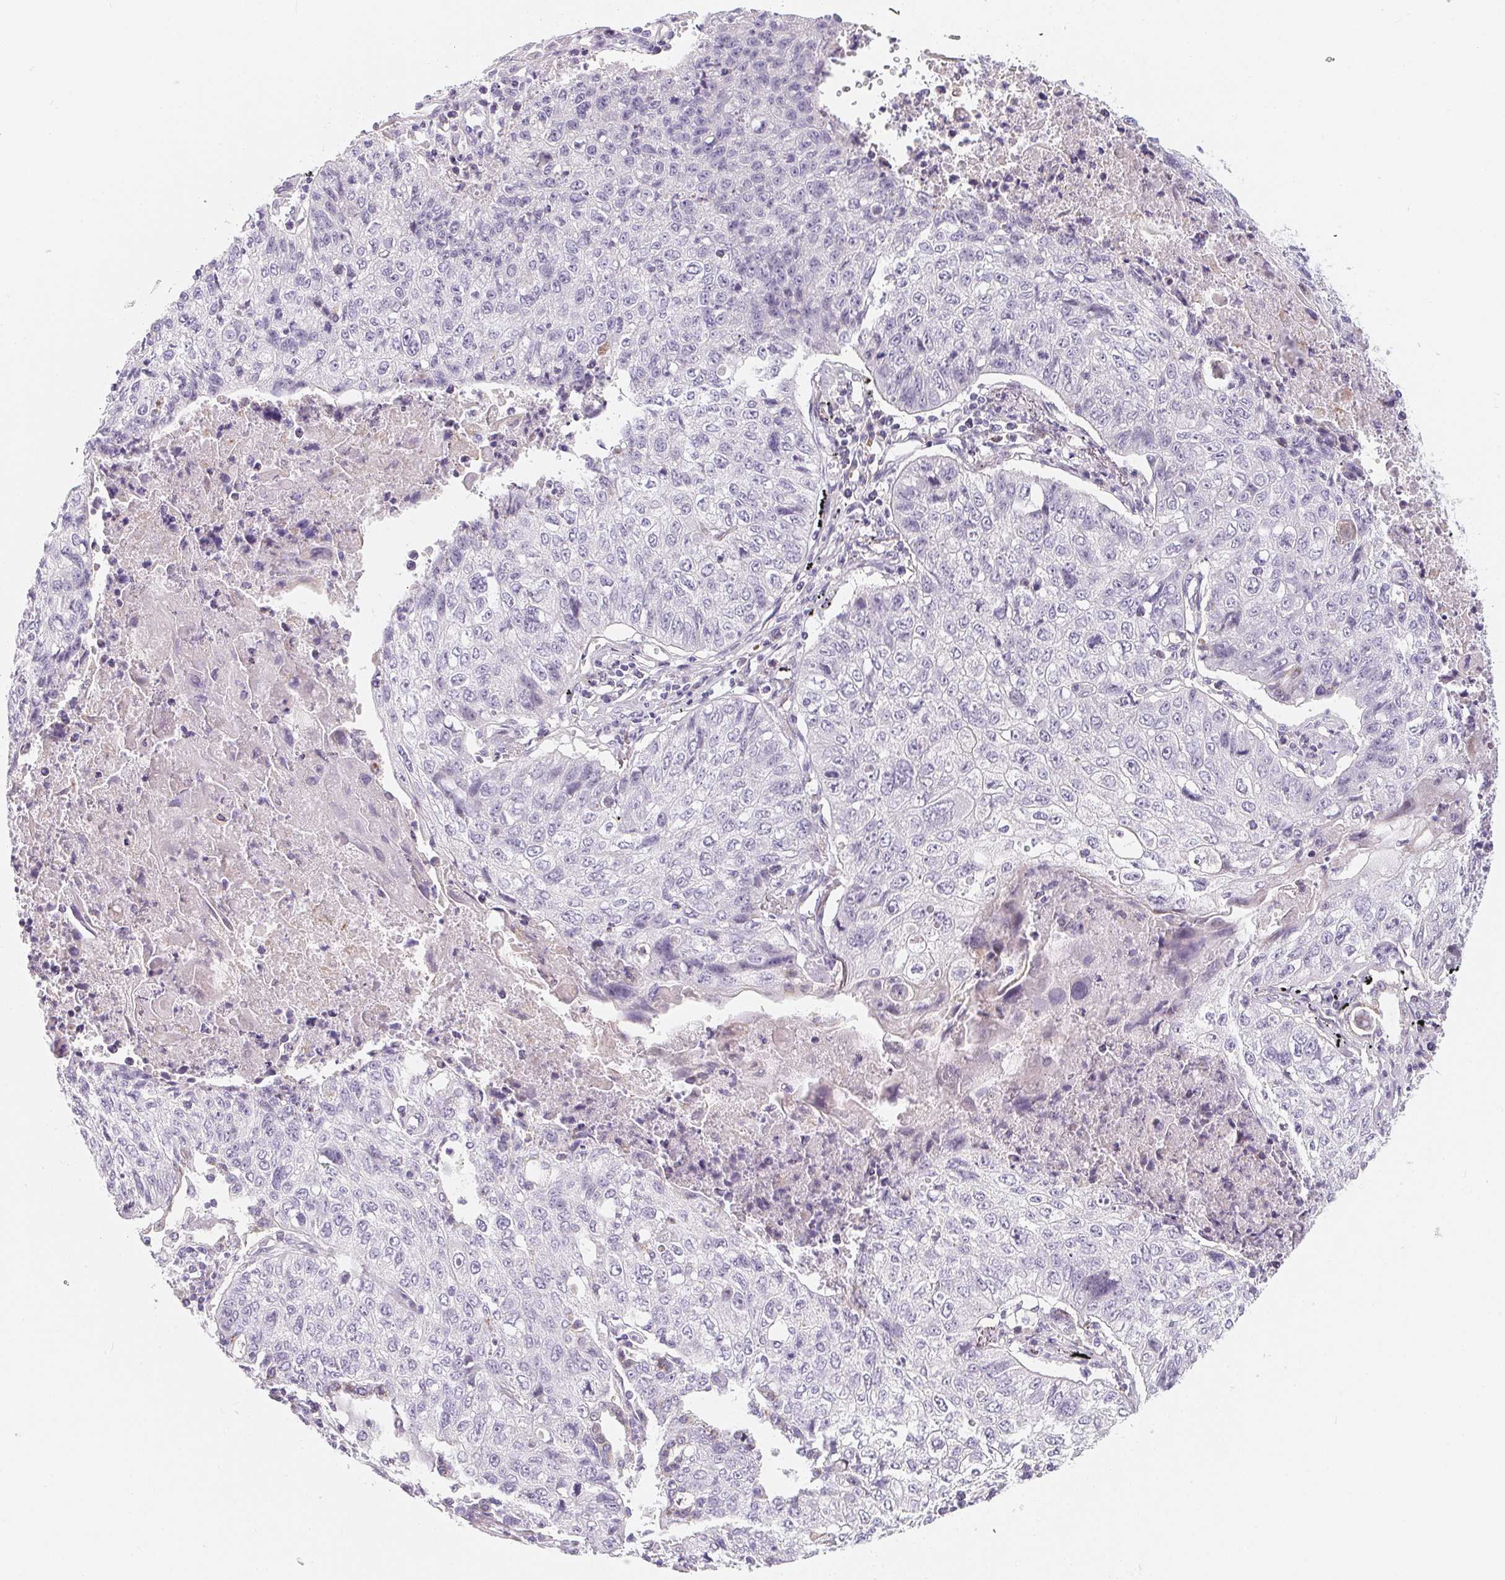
{"staining": {"intensity": "negative", "quantity": "none", "location": "none"}, "tissue": "lung cancer", "cell_type": "Tumor cells", "image_type": "cancer", "snomed": [{"axis": "morphology", "description": "Normal morphology"}, {"axis": "morphology", "description": "Aneuploidy"}, {"axis": "morphology", "description": "Squamous cell carcinoma, NOS"}, {"axis": "topography", "description": "Lymph node"}, {"axis": "topography", "description": "Lung"}], "caption": "Tumor cells show no significant positivity in lung squamous cell carcinoma. Nuclei are stained in blue.", "gene": "MAP1A", "patient": {"sex": "female", "age": 76}}